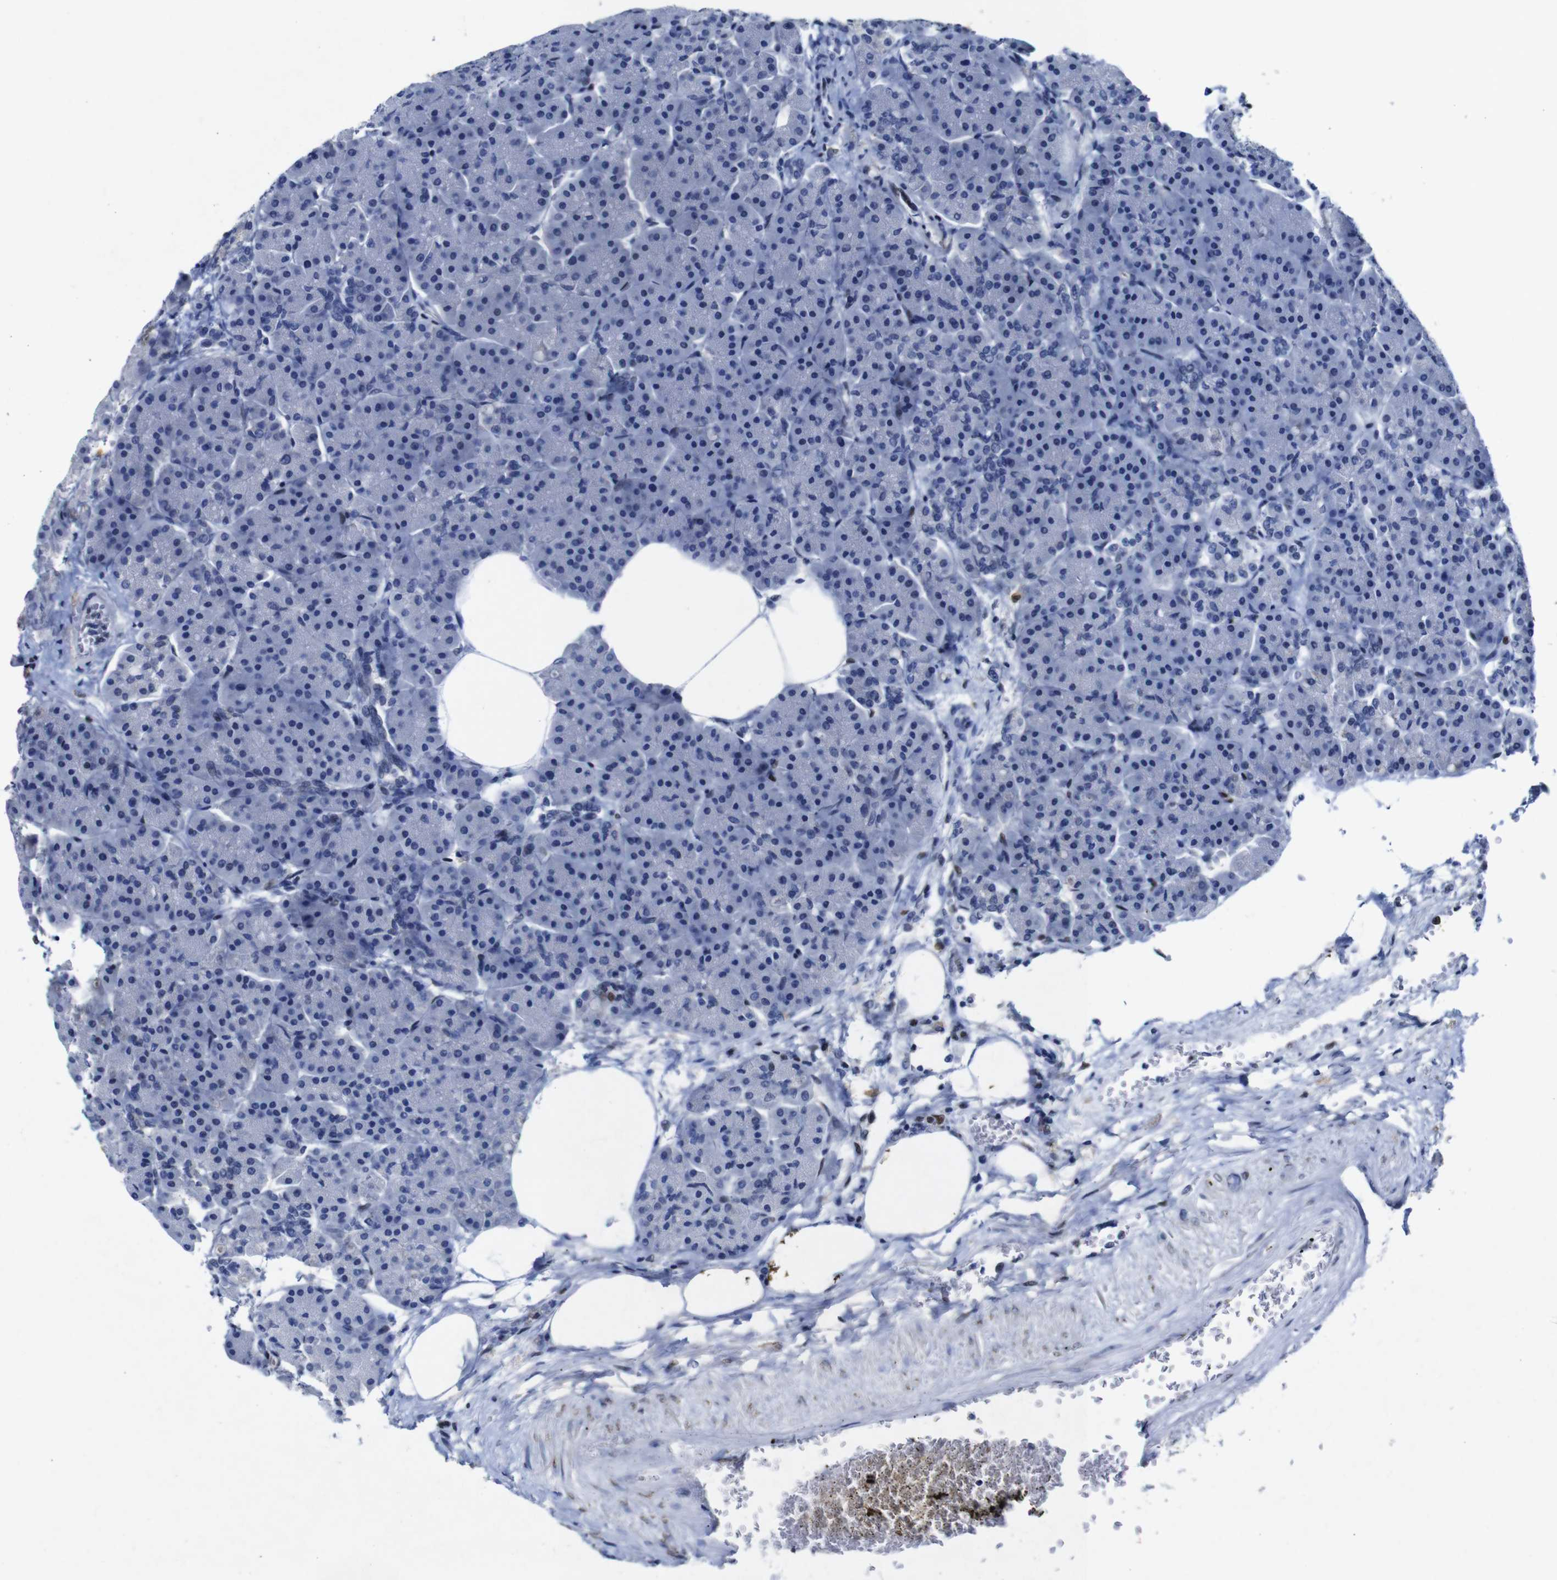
{"staining": {"intensity": "negative", "quantity": "none", "location": "none"}, "tissue": "pancreas", "cell_type": "Exocrine glandular cells", "image_type": "normal", "snomed": [{"axis": "morphology", "description": "Normal tissue, NOS"}, {"axis": "topography", "description": "Pancreas"}], "caption": "A micrograph of human pancreas is negative for staining in exocrine glandular cells. Brightfield microscopy of immunohistochemistry stained with DAB (3,3'-diaminobenzidine) (brown) and hematoxylin (blue), captured at high magnification.", "gene": "FOSL2", "patient": {"sex": "female", "age": 70}}